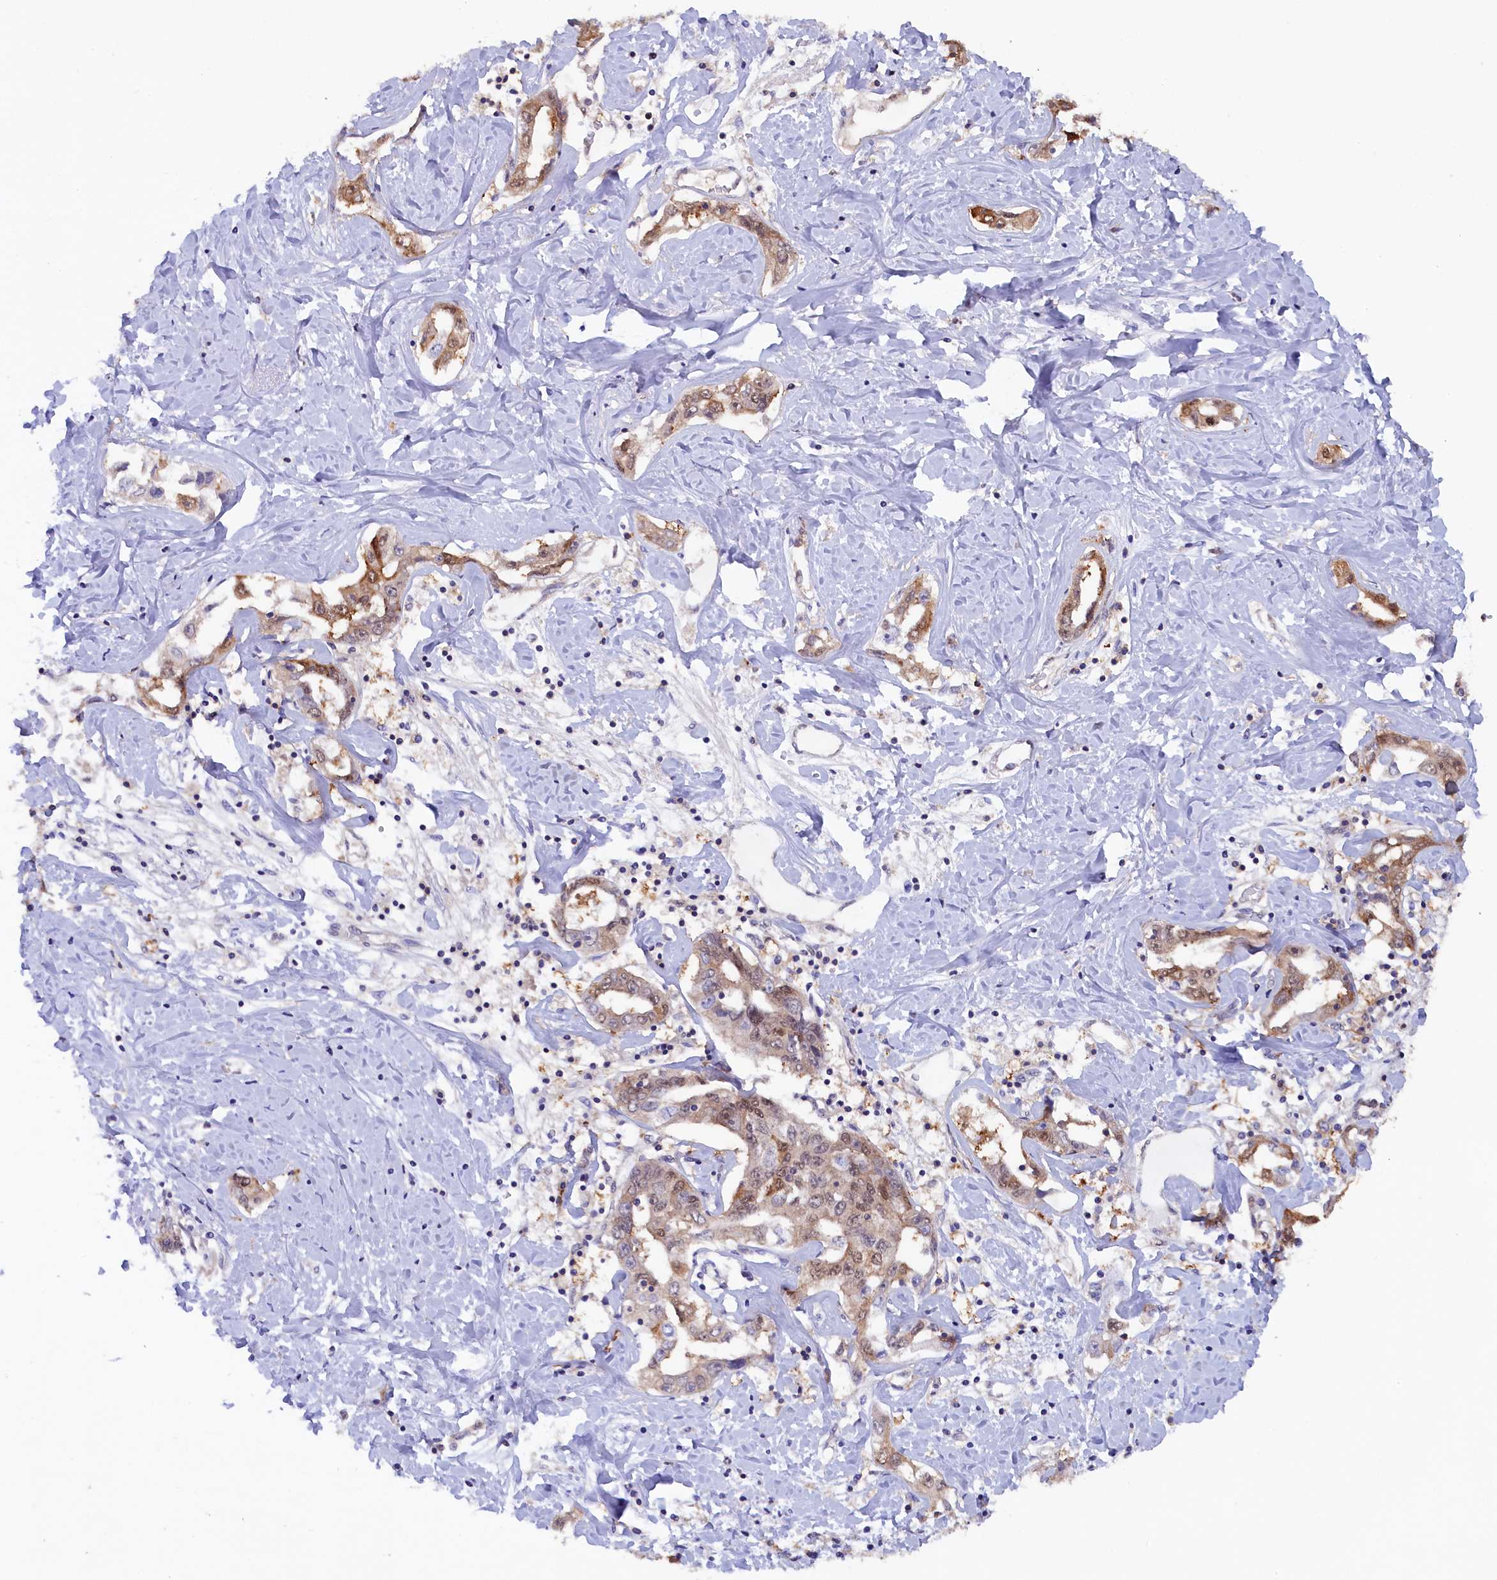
{"staining": {"intensity": "moderate", "quantity": ">75%", "location": "cytoplasmic/membranous,nuclear"}, "tissue": "liver cancer", "cell_type": "Tumor cells", "image_type": "cancer", "snomed": [{"axis": "morphology", "description": "Cholangiocarcinoma"}, {"axis": "topography", "description": "Liver"}], "caption": "Immunohistochemical staining of cholangiocarcinoma (liver) exhibits moderate cytoplasmic/membranous and nuclear protein expression in about >75% of tumor cells.", "gene": "JPT2", "patient": {"sex": "male", "age": 59}}